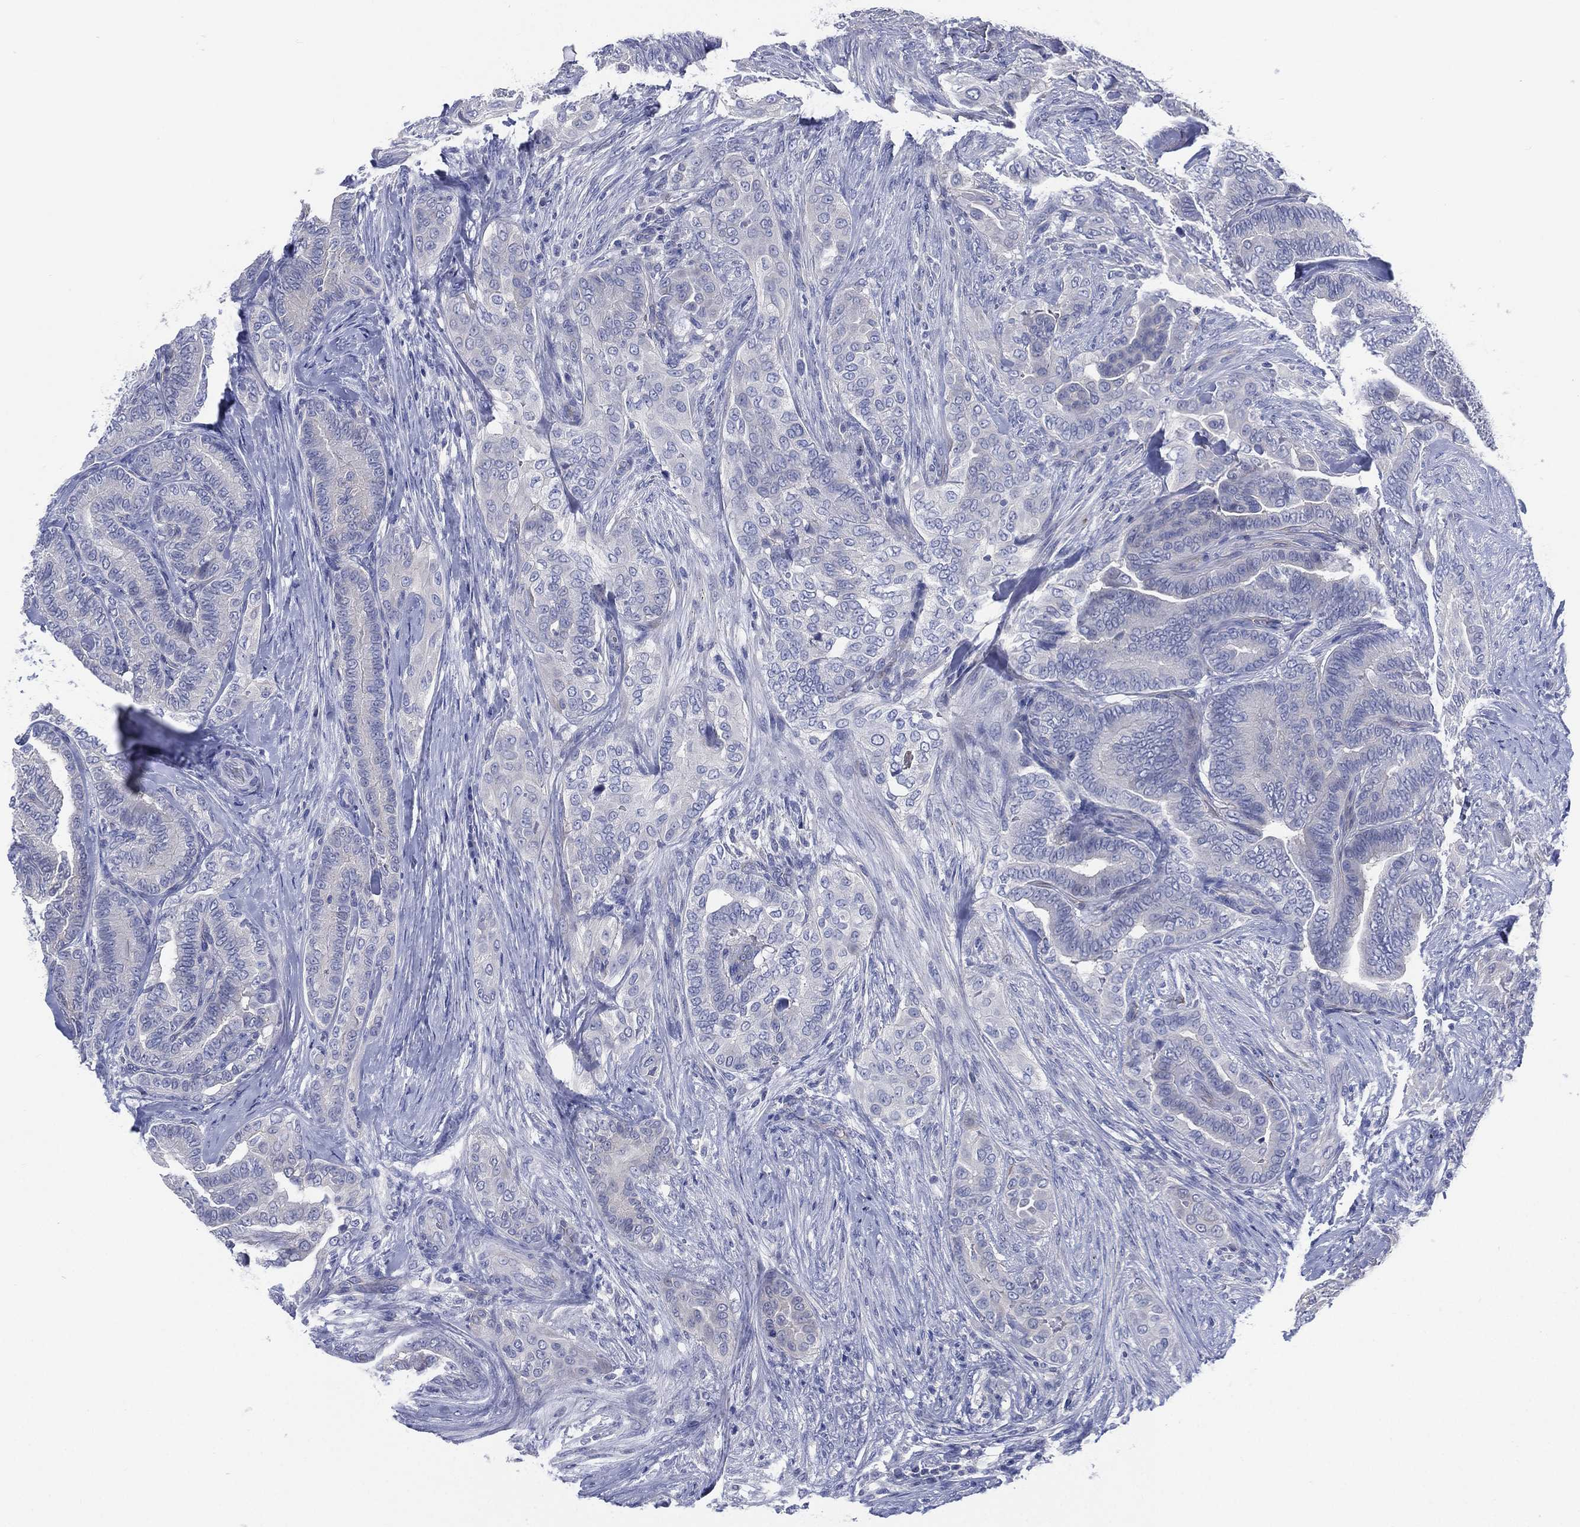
{"staining": {"intensity": "negative", "quantity": "none", "location": "none"}, "tissue": "thyroid cancer", "cell_type": "Tumor cells", "image_type": "cancer", "snomed": [{"axis": "morphology", "description": "Papillary adenocarcinoma, NOS"}, {"axis": "topography", "description": "Thyroid gland"}], "caption": "DAB (3,3'-diaminobenzidine) immunohistochemical staining of human papillary adenocarcinoma (thyroid) exhibits no significant positivity in tumor cells.", "gene": "C5orf46", "patient": {"sex": "male", "age": 61}}